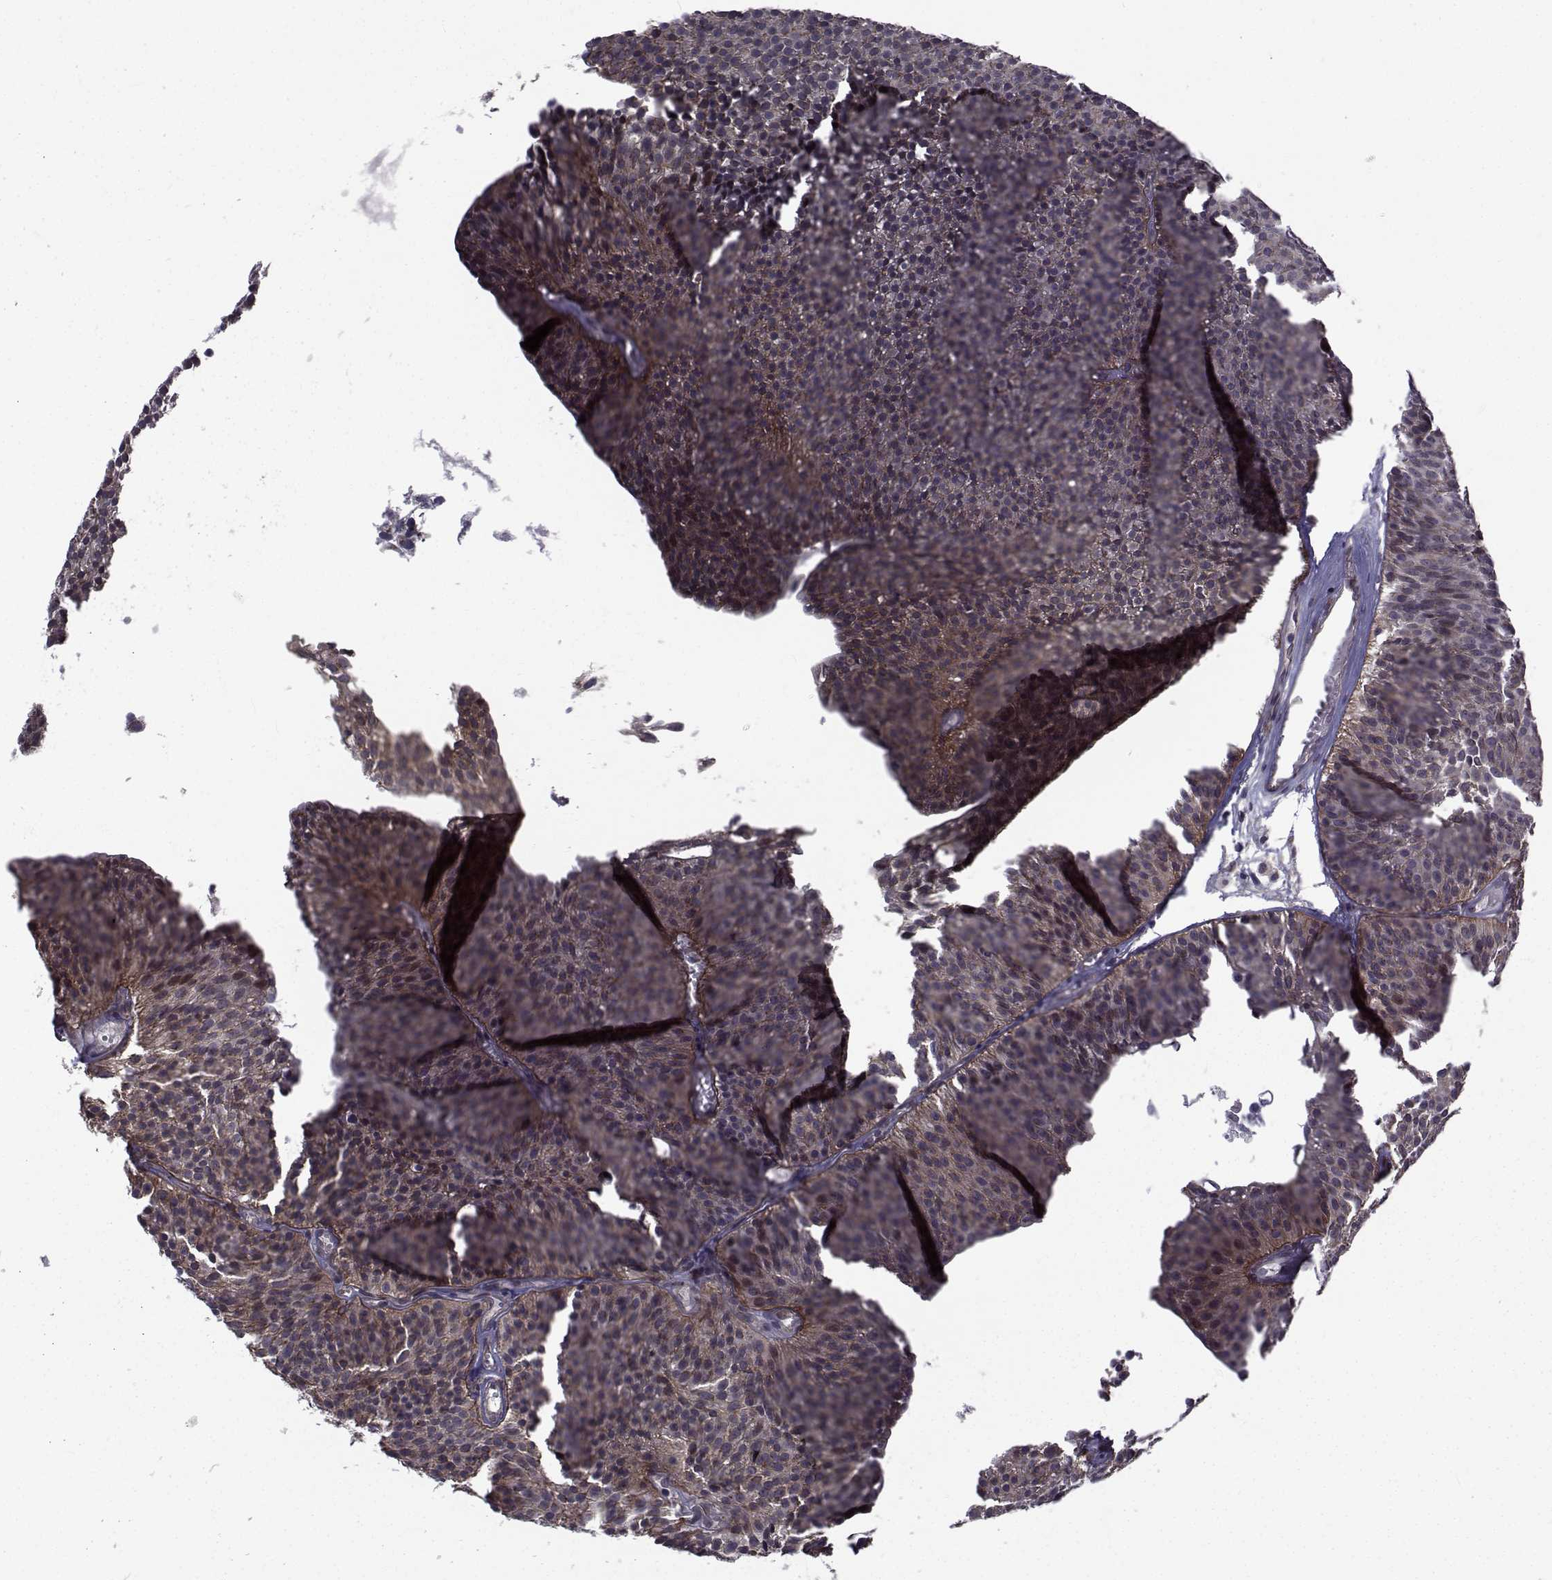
{"staining": {"intensity": "moderate", "quantity": "25%-75%", "location": "cytoplasmic/membranous"}, "tissue": "urothelial cancer", "cell_type": "Tumor cells", "image_type": "cancer", "snomed": [{"axis": "morphology", "description": "Urothelial carcinoma, Low grade"}, {"axis": "topography", "description": "Urinary bladder"}], "caption": "Immunohistochemical staining of urothelial carcinoma (low-grade) displays medium levels of moderate cytoplasmic/membranous expression in approximately 25%-75% of tumor cells.", "gene": "ATP6V1C2", "patient": {"sex": "male", "age": 63}}